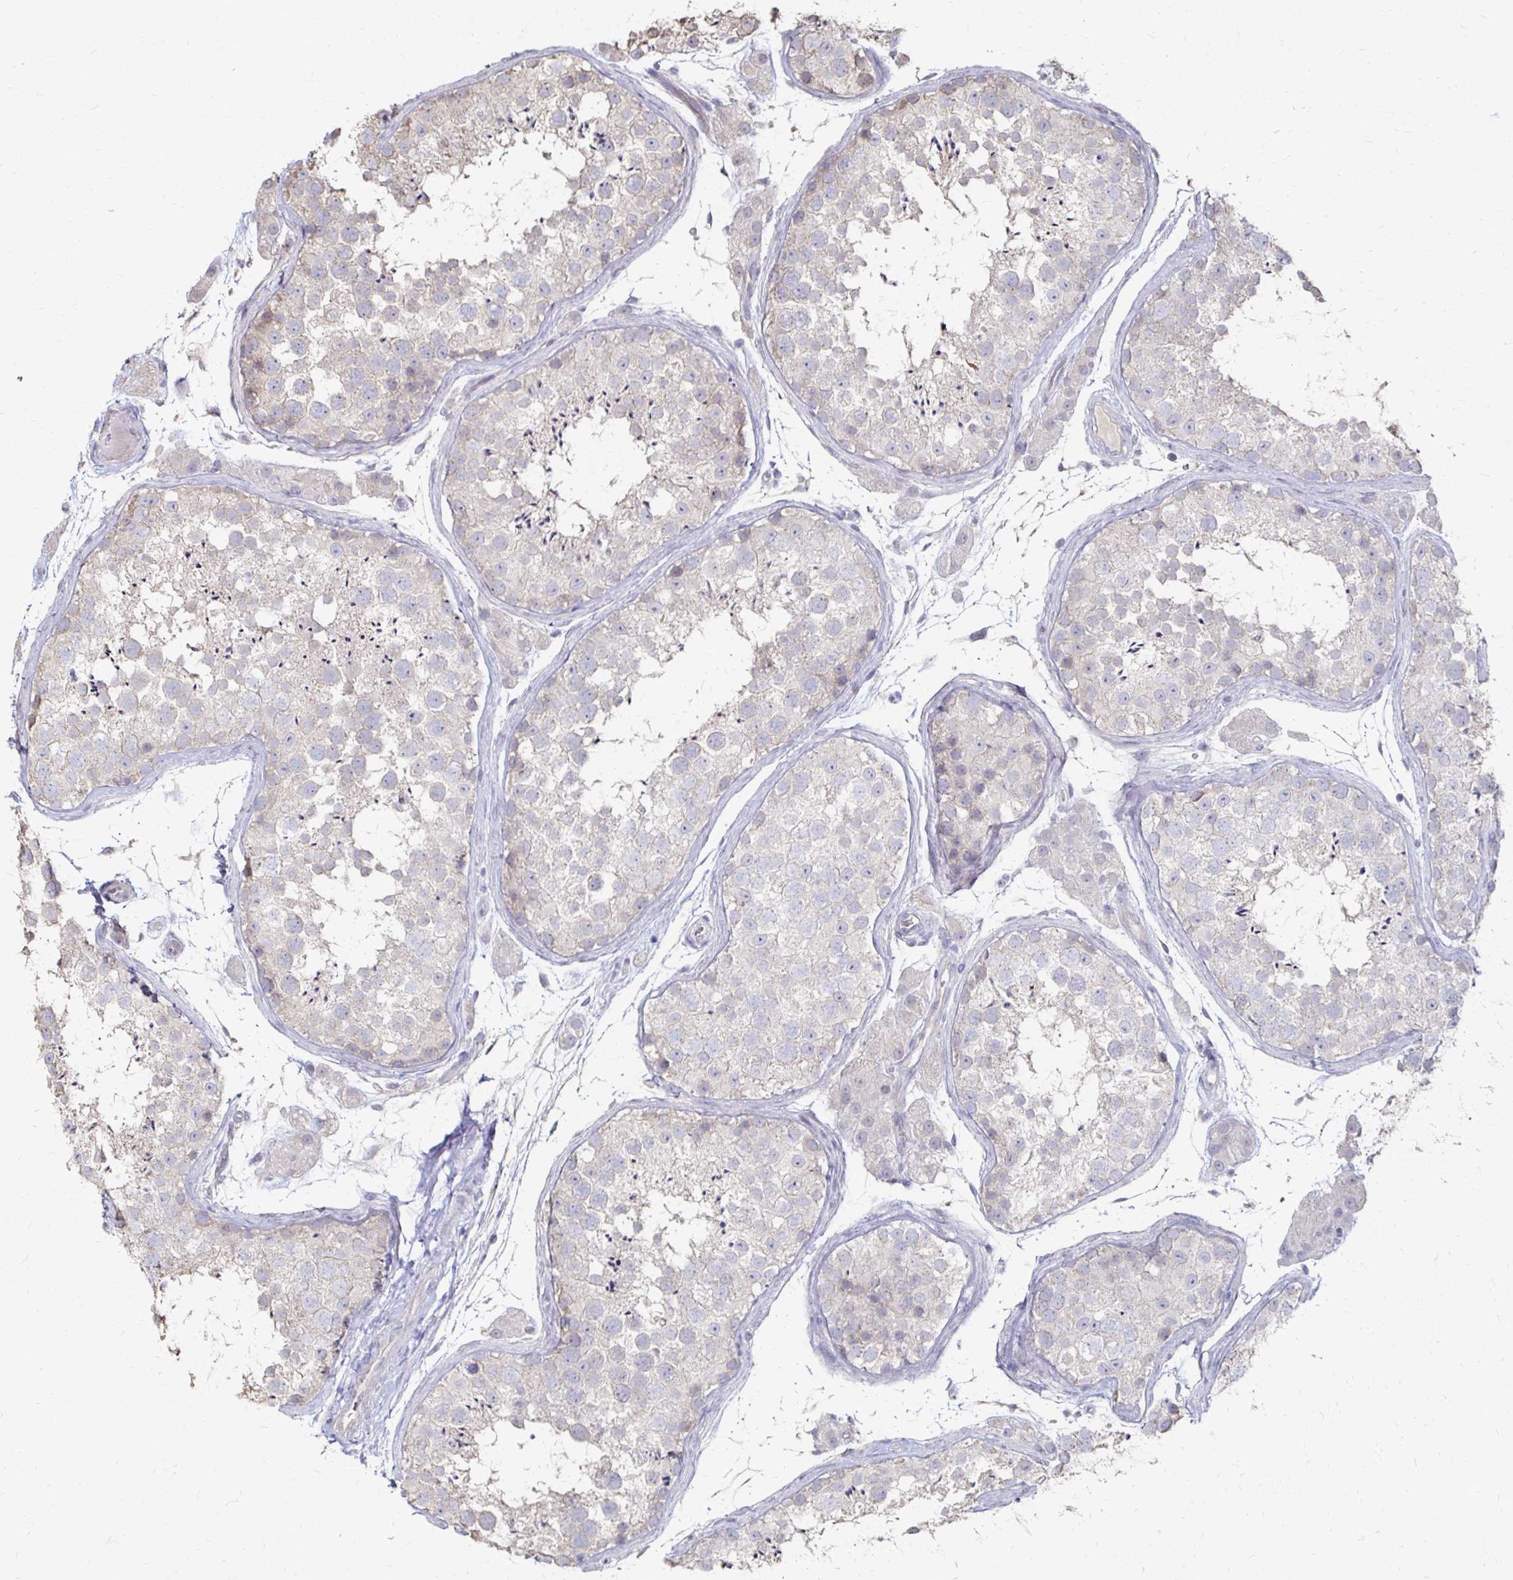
{"staining": {"intensity": "moderate", "quantity": "<25%", "location": "cytoplasmic/membranous"}, "tissue": "testis", "cell_type": "Cells in seminiferous ducts", "image_type": "normal", "snomed": [{"axis": "morphology", "description": "Normal tissue, NOS"}, {"axis": "topography", "description": "Testis"}], "caption": "Brown immunohistochemical staining in benign human testis shows moderate cytoplasmic/membranous expression in approximately <25% of cells in seminiferous ducts.", "gene": "ZNF727", "patient": {"sex": "male", "age": 41}}